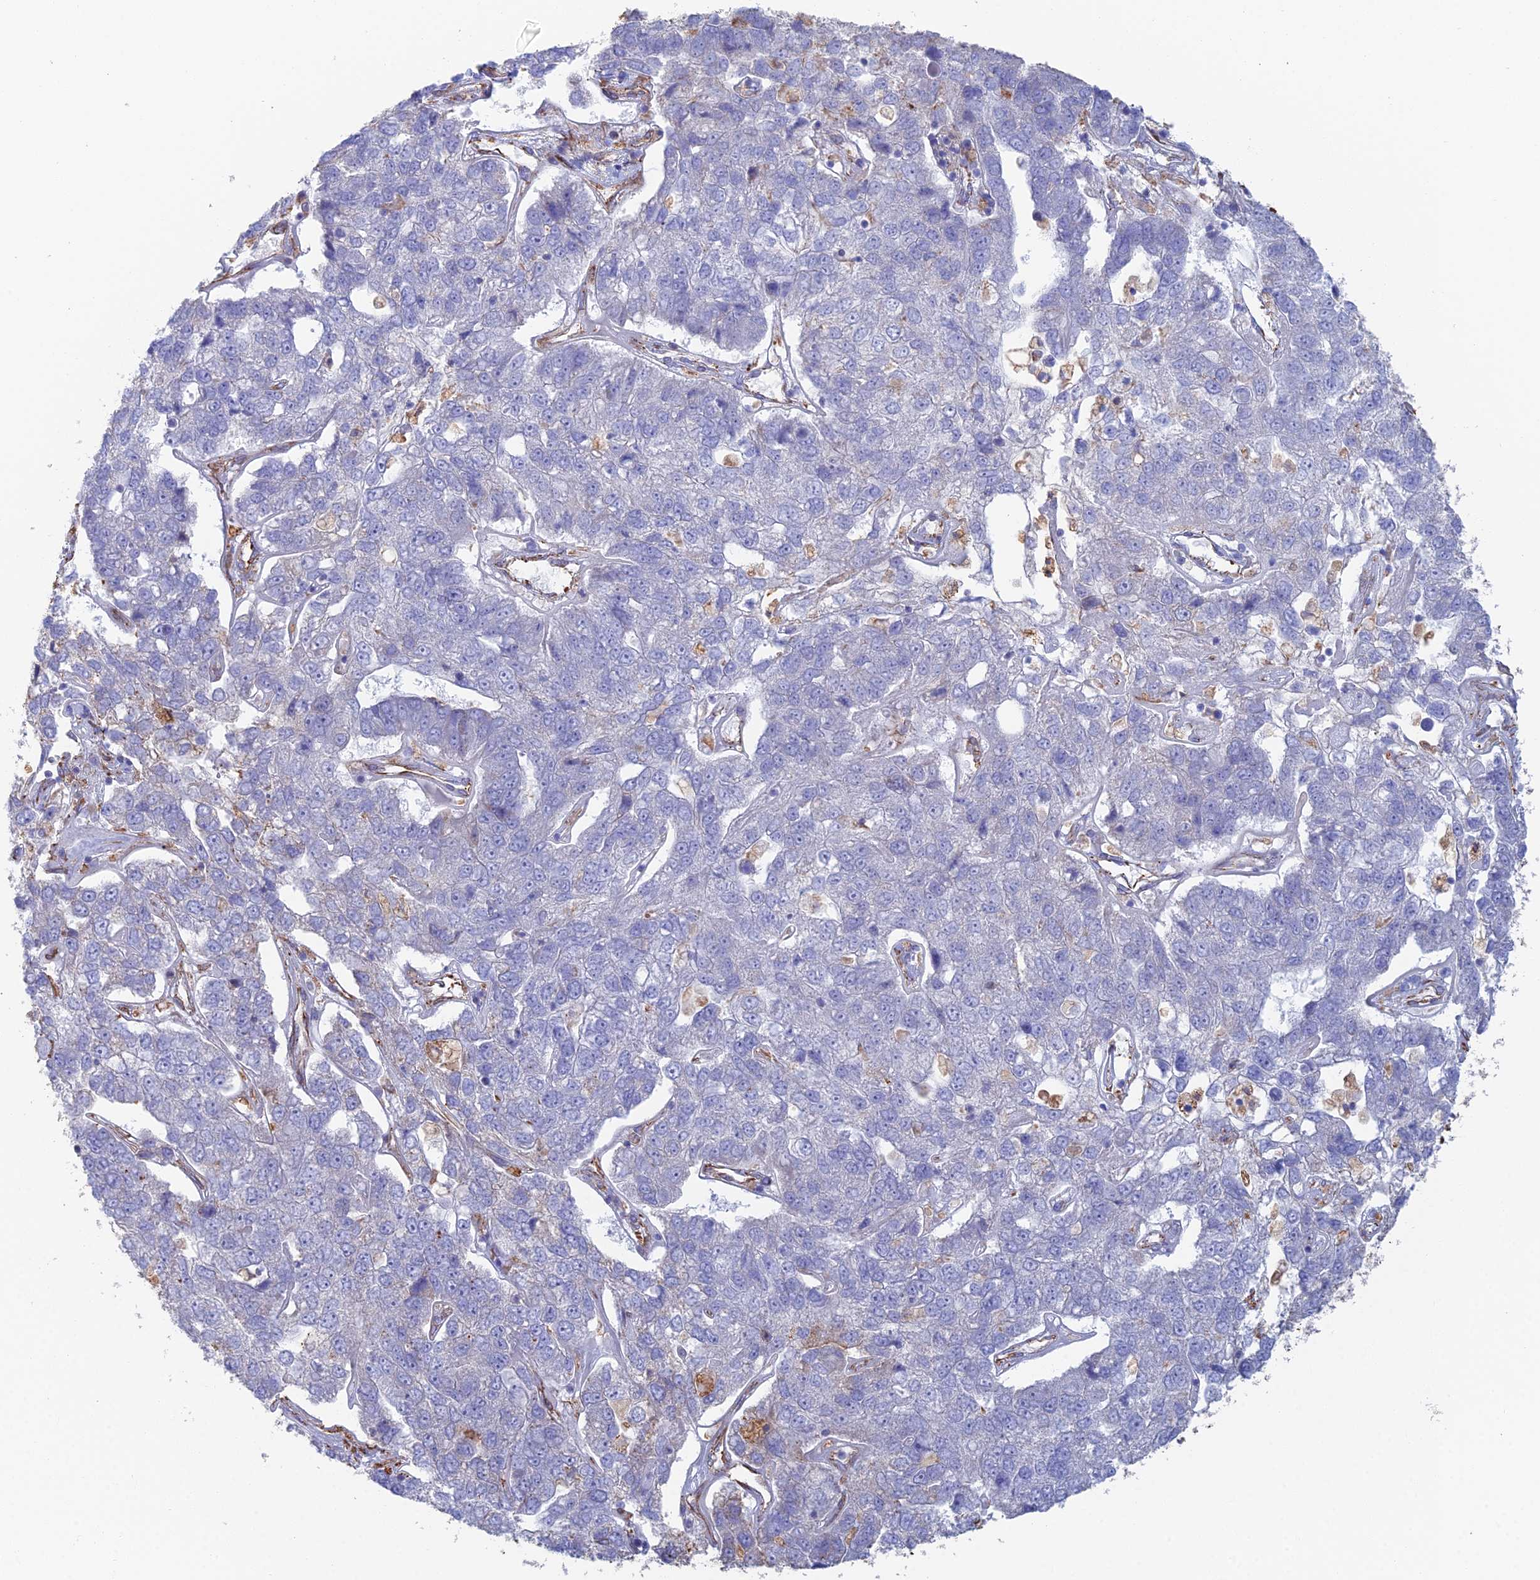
{"staining": {"intensity": "negative", "quantity": "none", "location": "none"}, "tissue": "pancreatic cancer", "cell_type": "Tumor cells", "image_type": "cancer", "snomed": [{"axis": "morphology", "description": "Adenocarcinoma, NOS"}, {"axis": "topography", "description": "Pancreas"}], "caption": "Tumor cells are negative for protein expression in human pancreatic cancer (adenocarcinoma).", "gene": "CLVS2", "patient": {"sex": "female", "age": 61}}